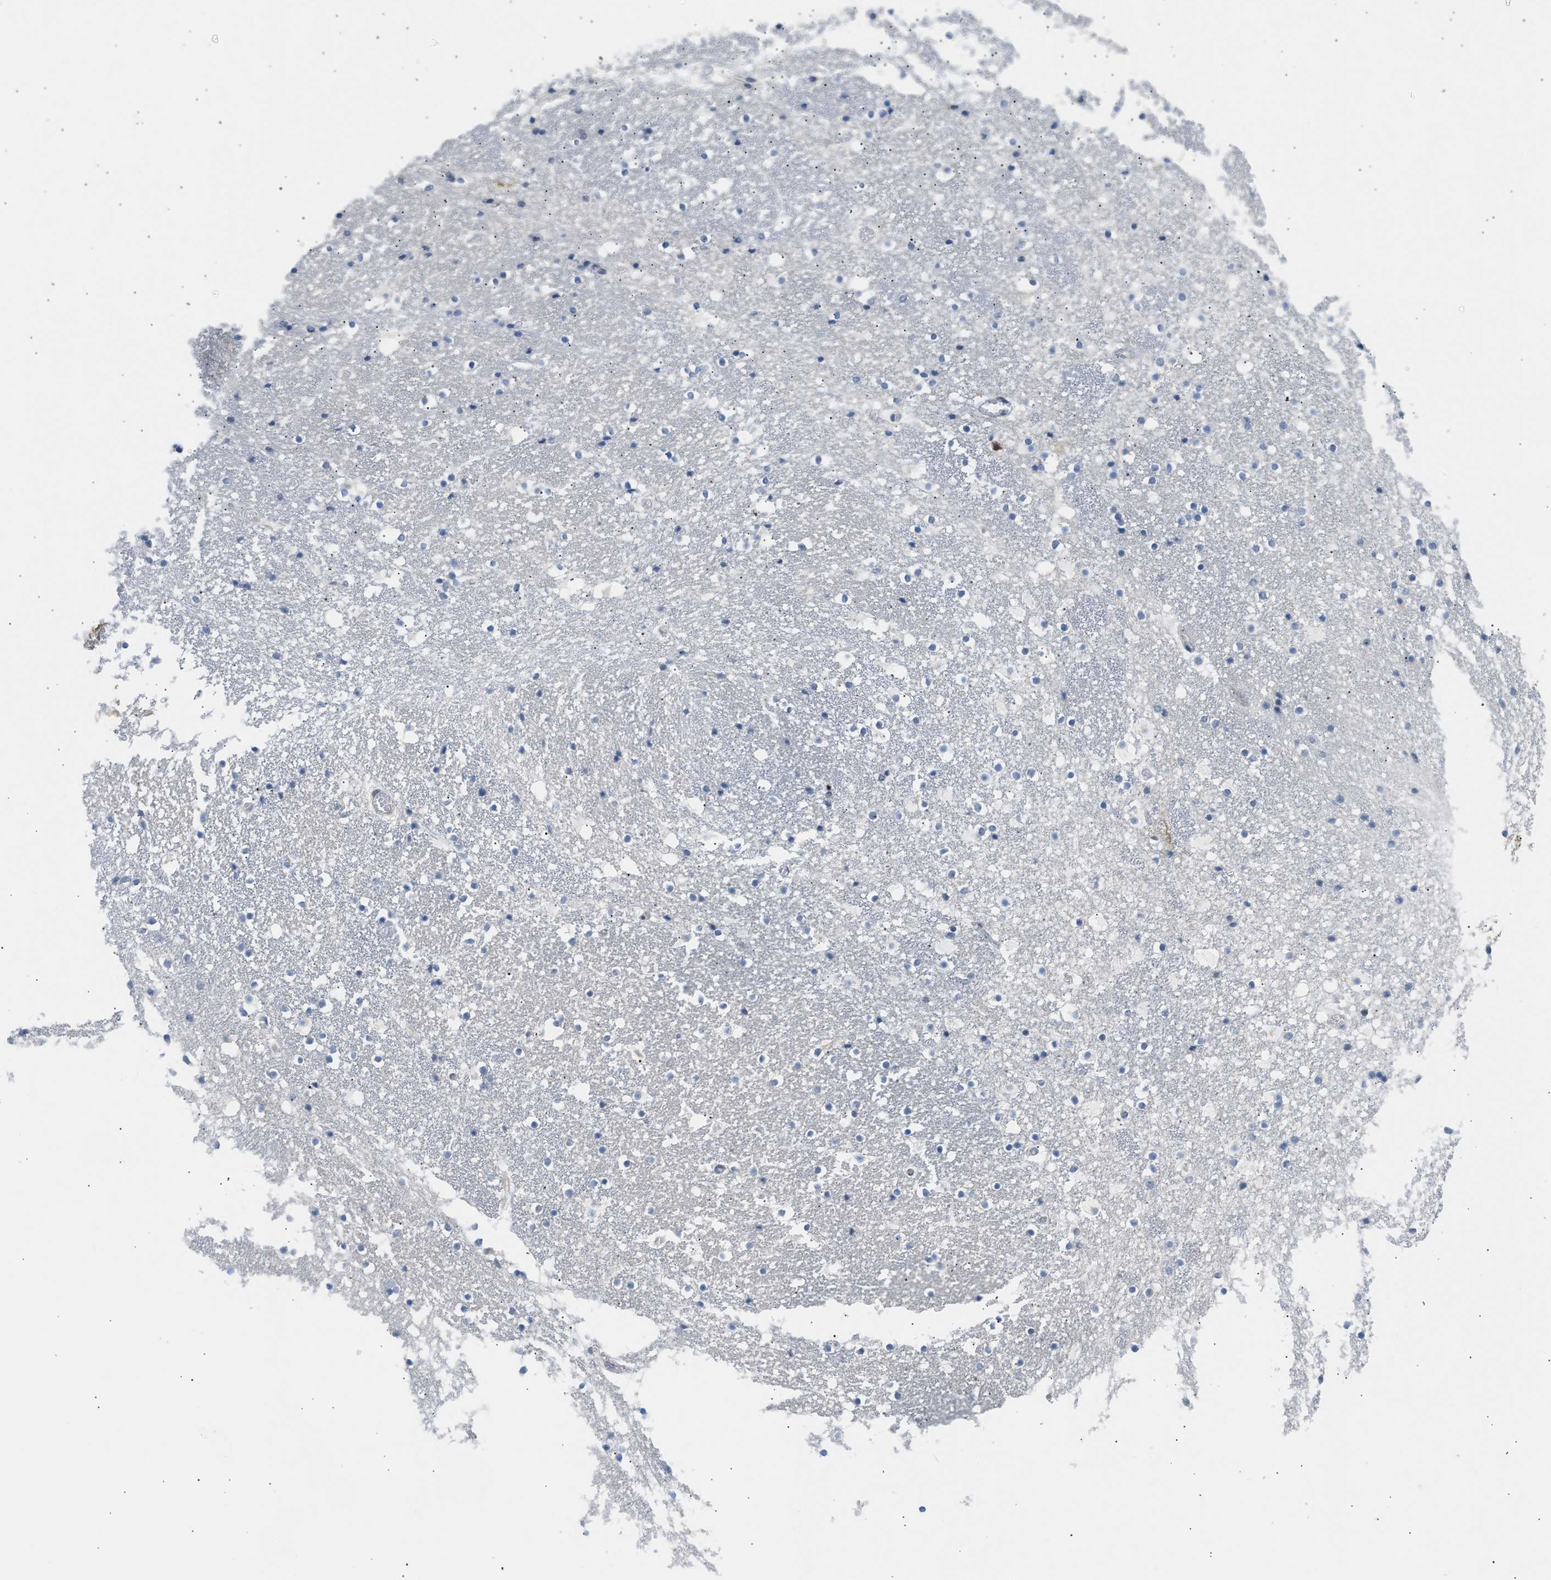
{"staining": {"intensity": "negative", "quantity": "none", "location": "none"}, "tissue": "caudate", "cell_type": "Glial cells", "image_type": "normal", "snomed": [{"axis": "morphology", "description": "Normal tissue, NOS"}, {"axis": "topography", "description": "Lateral ventricle wall"}], "caption": "Glial cells are negative for brown protein staining in benign caudate. (DAB (3,3'-diaminobenzidine) IHC with hematoxylin counter stain).", "gene": "KCNC2", "patient": {"sex": "male", "age": 45}}